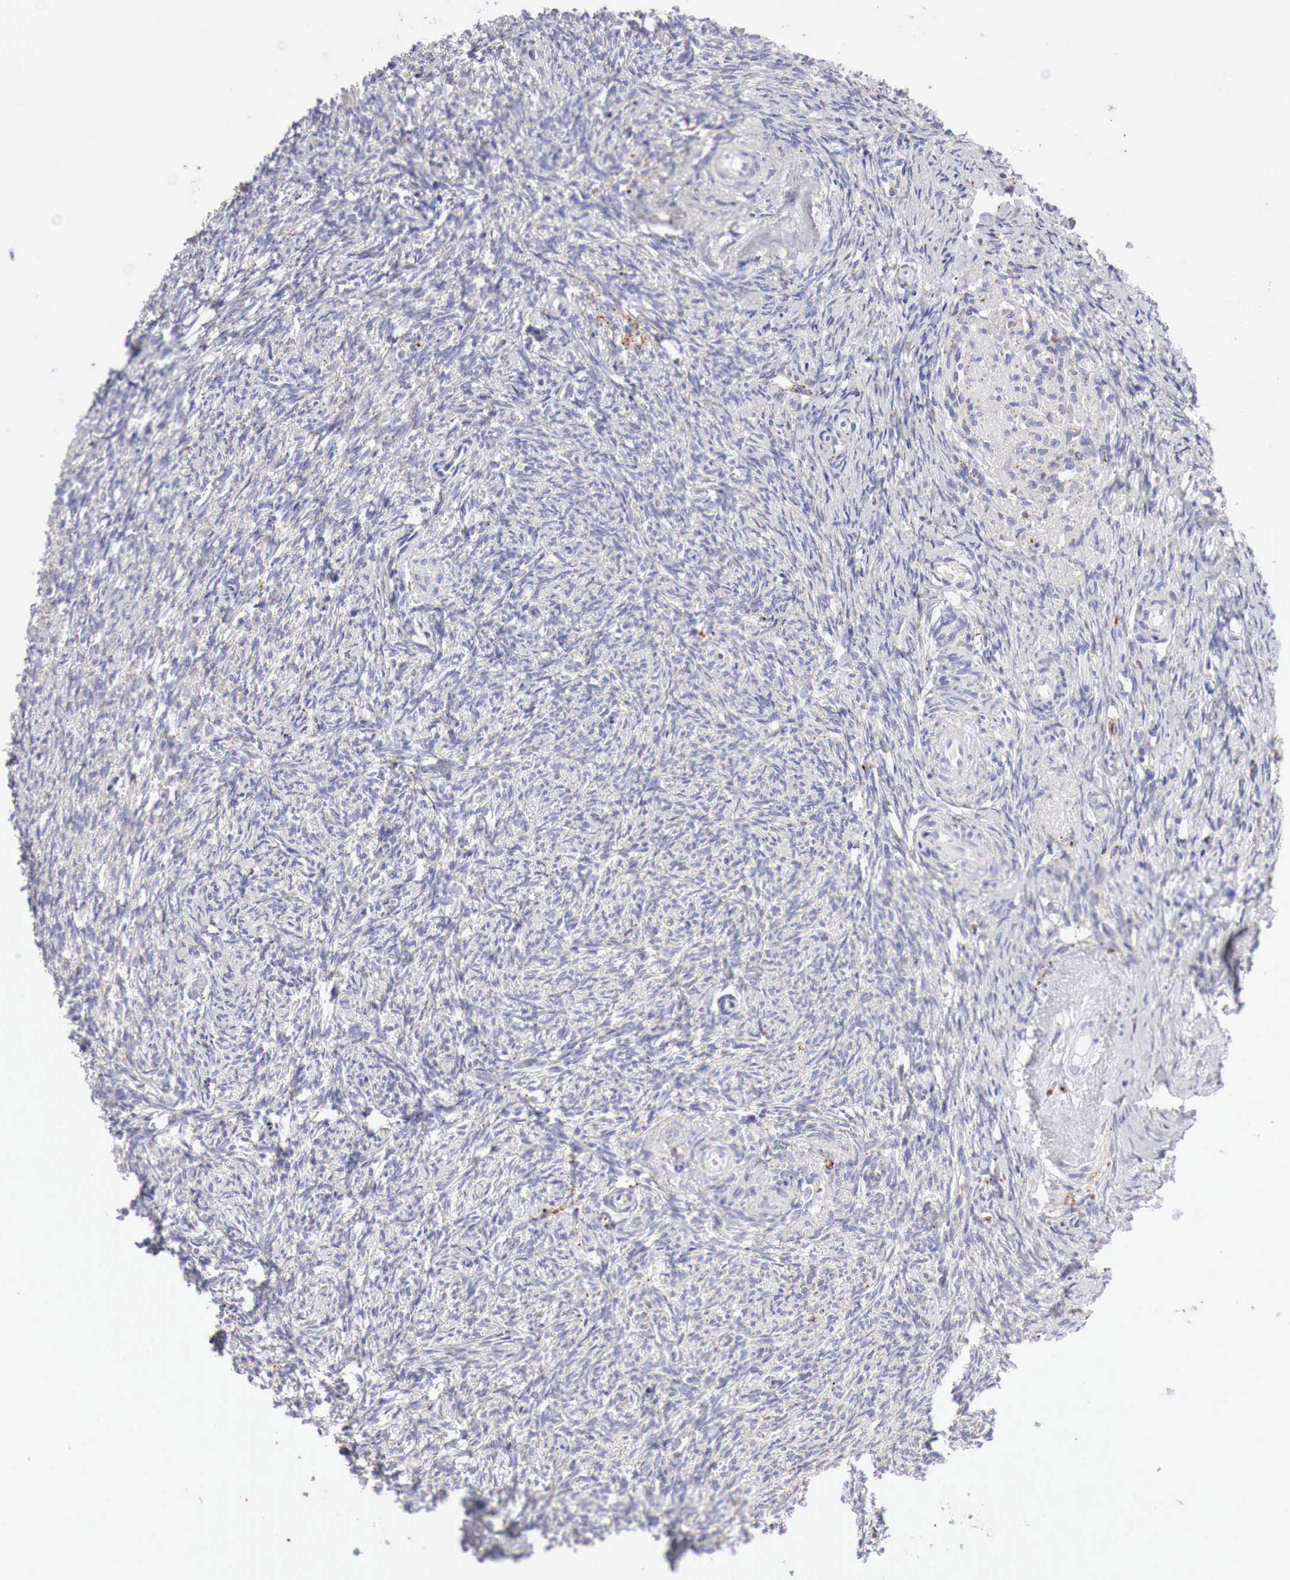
{"staining": {"intensity": "negative", "quantity": "none", "location": "none"}, "tissue": "ovary", "cell_type": "Follicle cells", "image_type": "normal", "snomed": [{"axis": "morphology", "description": "Normal tissue, NOS"}, {"axis": "topography", "description": "Ovary"}], "caption": "Immunohistochemistry (IHC) of normal ovary reveals no staining in follicle cells.", "gene": "GLA", "patient": {"sex": "female", "age": 63}}